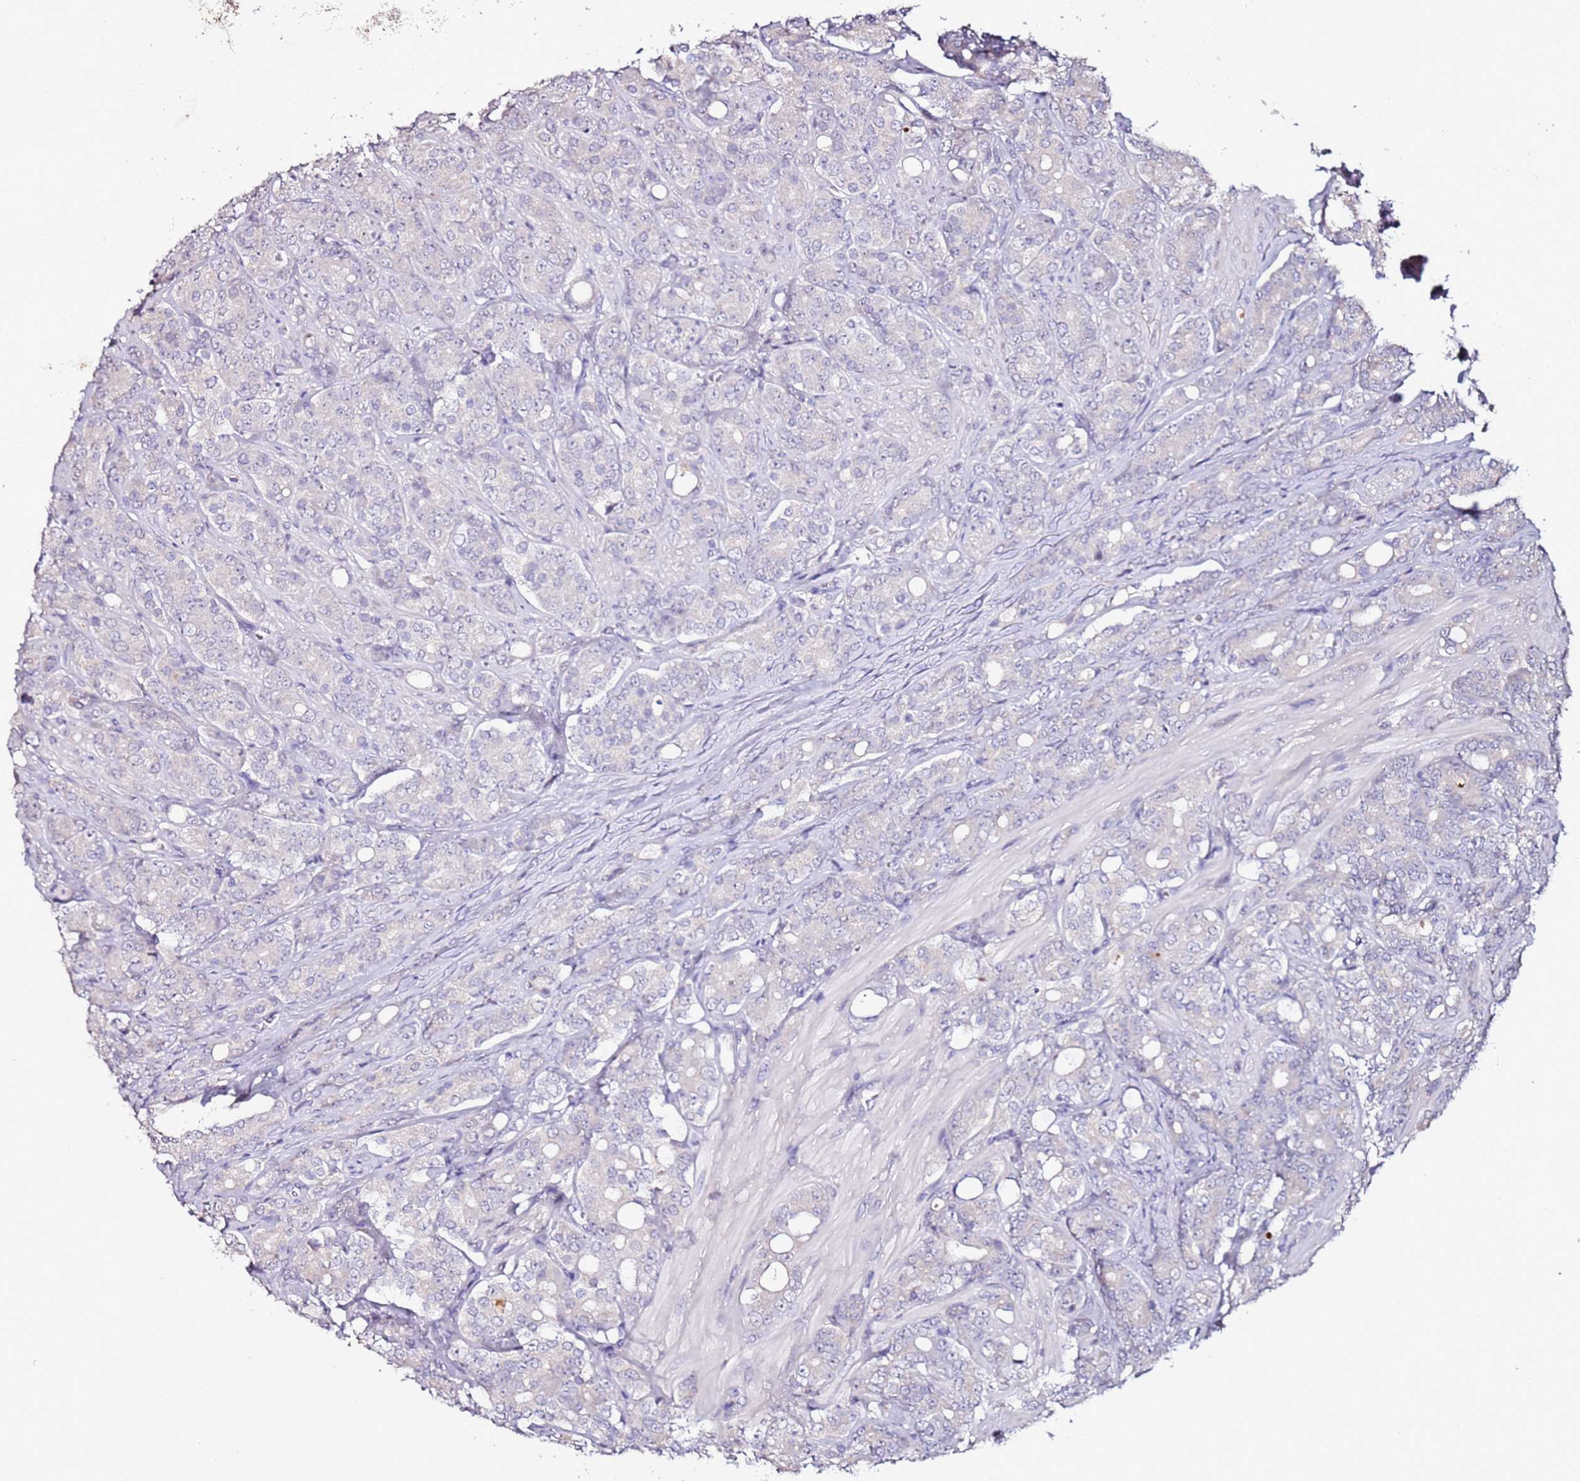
{"staining": {"intensity": "negative", "quantity": "none", "location": "none"}, "tissue": "prostate cancer", "cell_type": "Tumor cells", "image_type": "cancer", "snomed": [{"axis": "morphology", "description": "Adenocarcinoma, High grade"}, {"axis": "topography", "description": "Prostate"}], "caption": "Tumor cells show no significant protein expression in prostate cancer (high-grade adenocarcinoma). (DAB (3,3'-diaminobenzidine) immunohistochemistry with hematoxylin counter stain).", "gene": "C3orf80", "patient": {"sex": "male", "age": 62}}